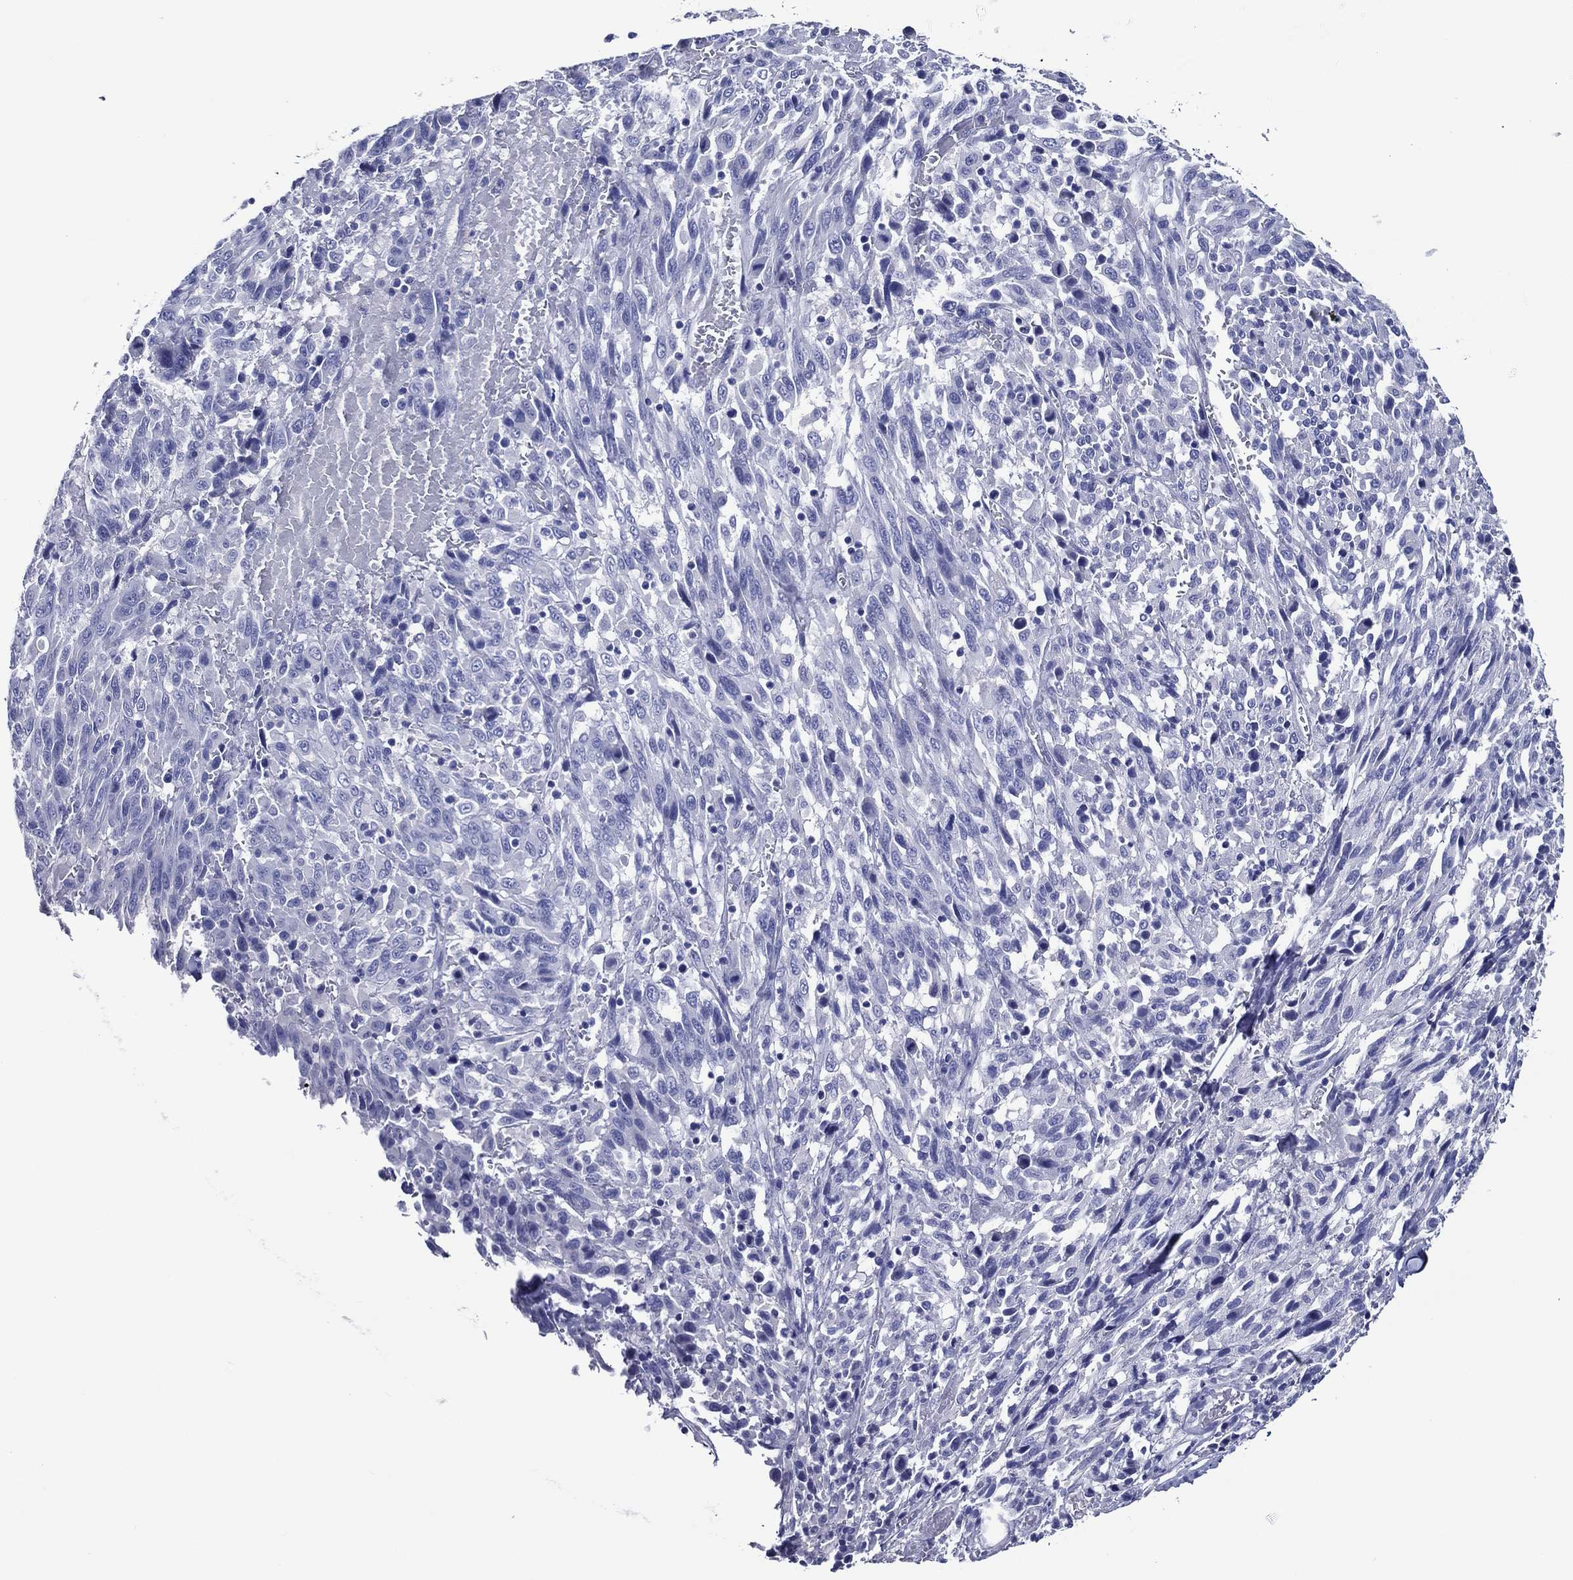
{"staining": {"intensity": "negative", "quantity": "none", "location": "none"}, "tissue": "melanoma", "cell_type": "Tumor cells", "image_type": "cancer", "snomed": [{"axis": "morphology", "description": "Malignant melanoma, NOS"}, {"axis": "topography", "description": "Skin"}], "caption": "Immunohistochemistry image of neoplastic tissue: human malignant melanoma stained with DAB (3,3'-diaminobenzidine) exhibits no significant protein positivity in tumor cells.", "gene": "ACE2", "patient": {"sex": "female", "age": 91}}